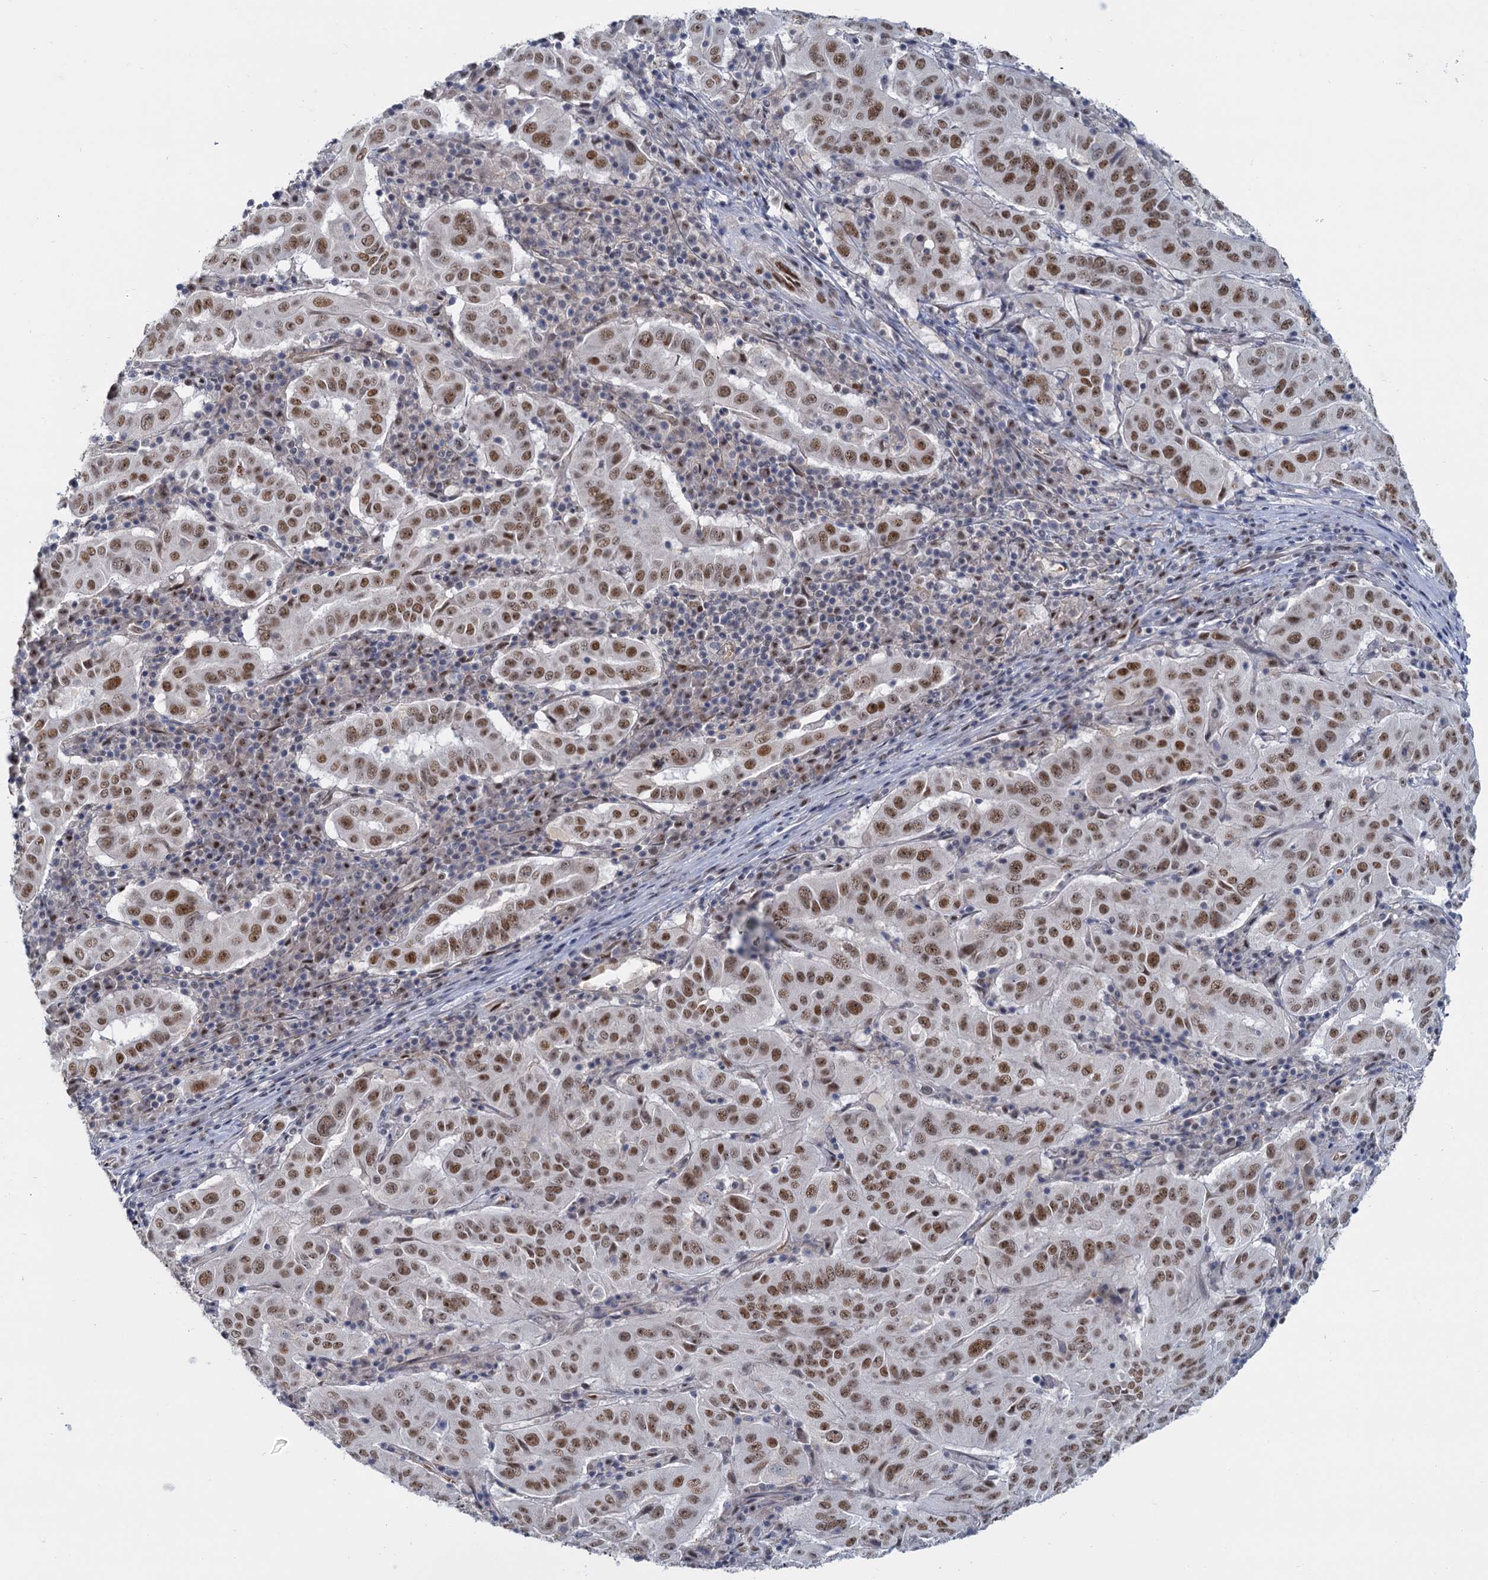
{"staining": {"intensity": "moderate", "quantity": ">75%", "location": "nuclear"}, "tissue": "pancreatic cancer", "cell_type": "Tumor cells", "image_type": "cancer", "snomed": [{"axis": "morphology", "description": "Adenocarcinoma, NOS"}, {"axis": "topography", "description": "Pancreas"}], "caption": "Pancreatic adenocarcinoma stained with DAB immunohistochemistry shows medium levels of moderate nuclear expression in about >75% of tumor cells.", "gene": "RPRD1A", "patient": {"sex": "male", "age": 63}}